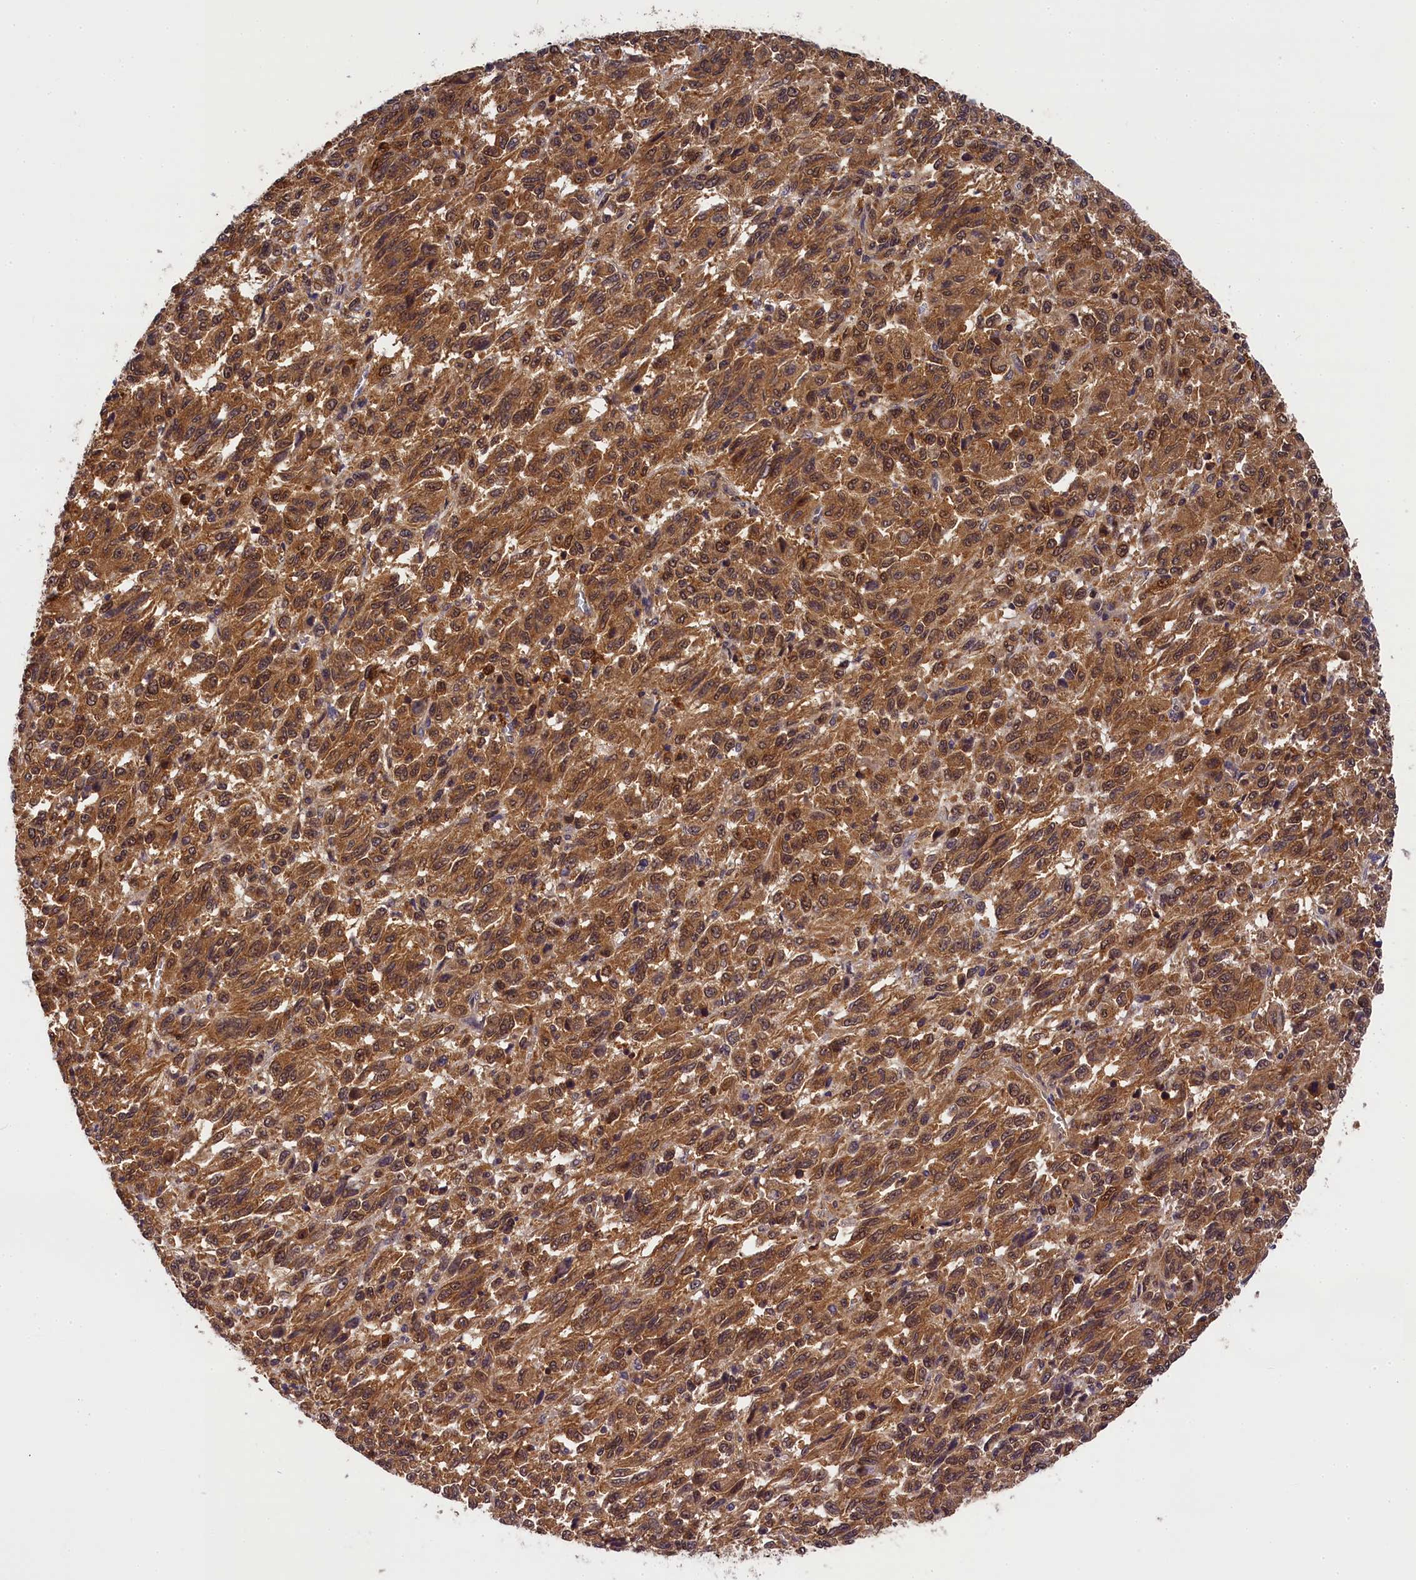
{"staining": {"intensity": "moderate", "quantity": ">75%", "location": "cytoplasmic/membranous"}, "tissue": "melanoma", "cell_type": "Tumor cells", "image_type": "cancer", "snomed": [{"axis": "morphology", "description": "Malignant melanoma, Metastatic site"}, {"axis": "topography", "description": "Lung"}], "caption": "Protein staining by immunohistochemistry reveals moderate cytoplasmic/membranous positivity in approximately >75% of tumor cells in malignant melanoma (metastatic site). The protein of interest is stained brown, and the nuclei are stained in blue (DAB IHC with brightfield microscopy, high magnification).", "gene": "EIF6", "patient": {"sex": "male", "age": 64}}